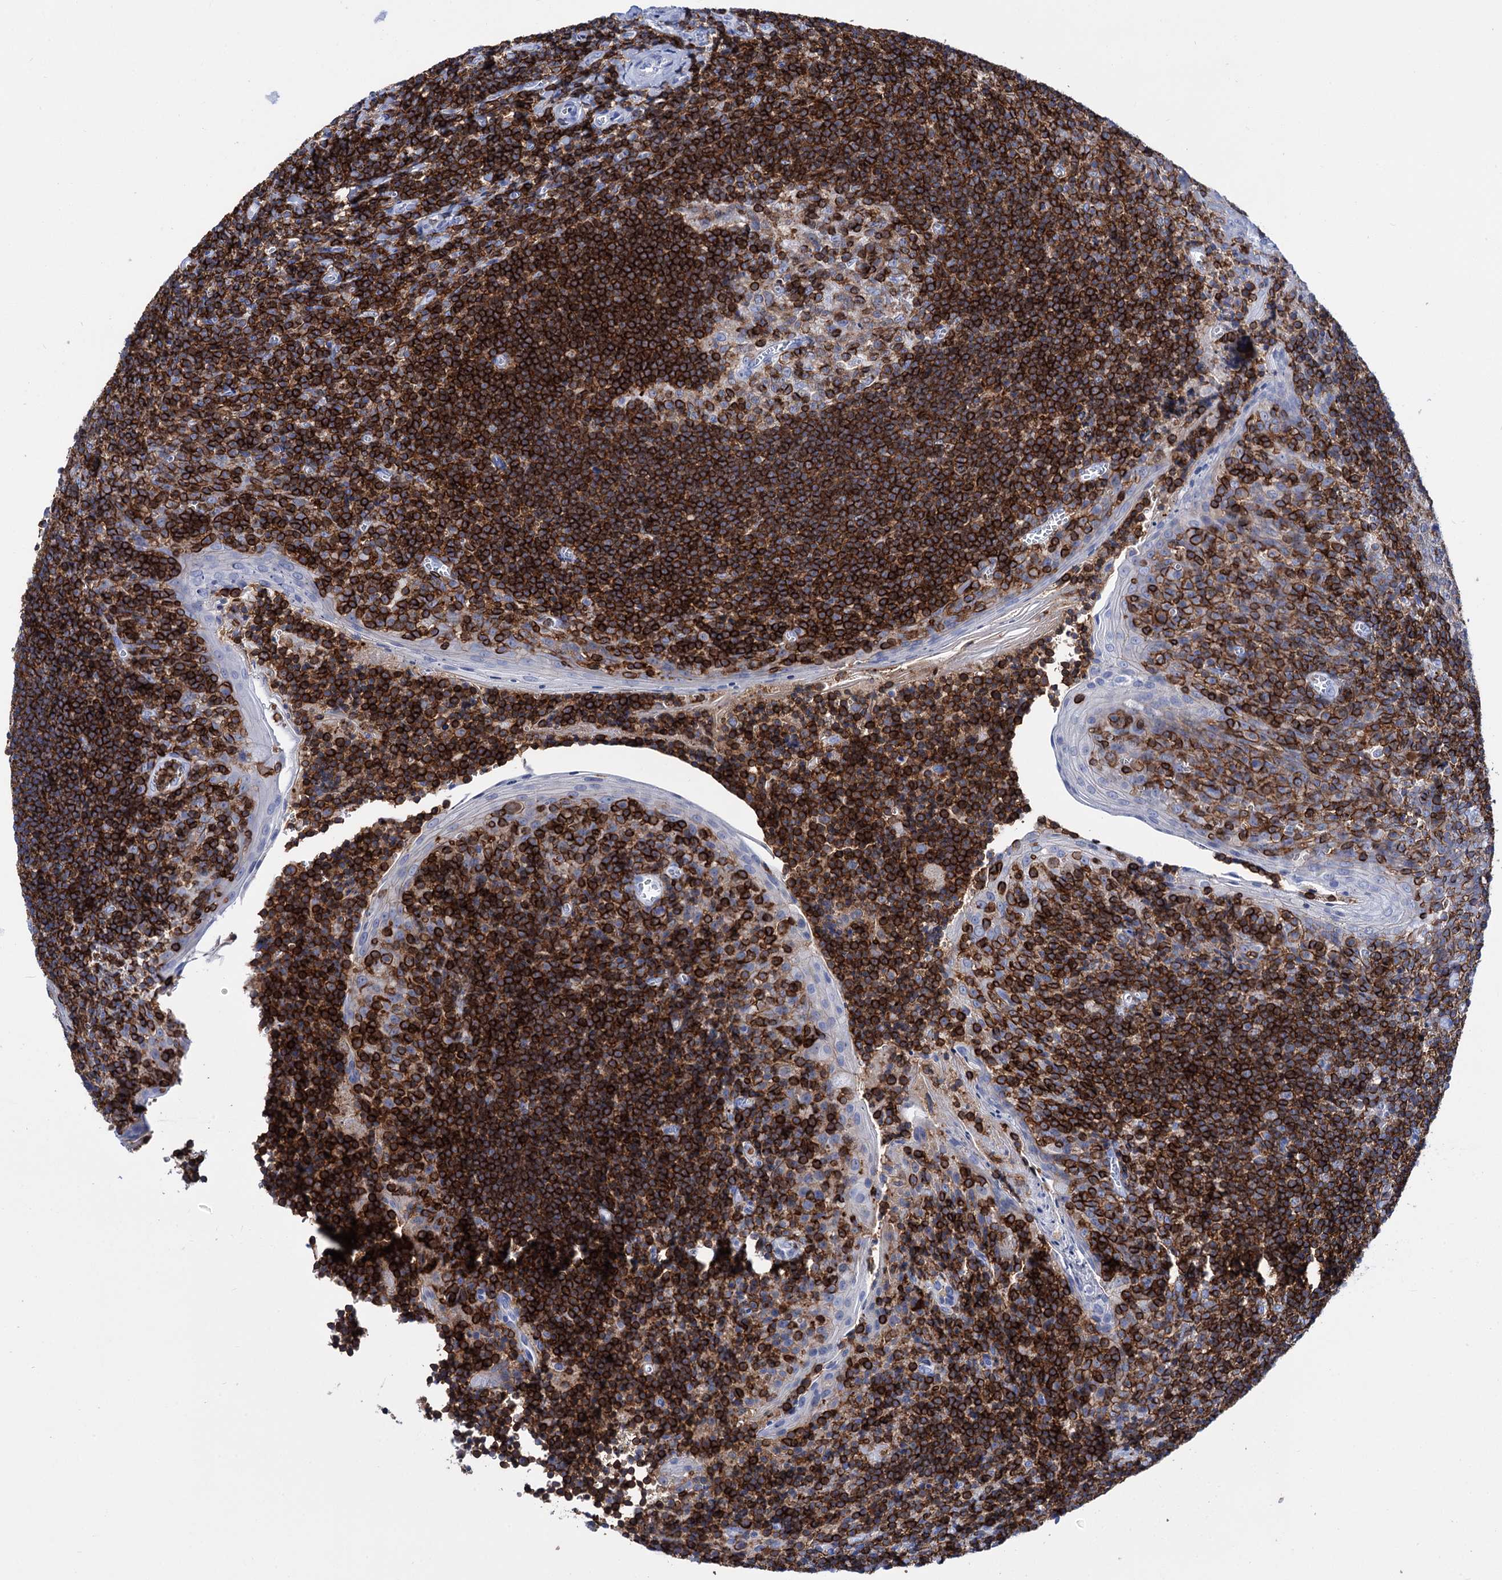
{"staining": {"intensity": "strong", "quantity": "25%-75%", "location": "cytoplasmic/membranous"}, "tissue": "tonsil", "cell_type": "Germinal center cells", "image_type": "normal", "snomed": [{"axis": "morphology", "description": "Normal tissue, NOS"}, {"axis": "topography", "description": "Tonsil"}], "caption": "About 25%-75% of germinal center cells in benign human tonsil display strong cytoplasmic/membranous protein staining as visualized by brown immunohistochemical staining.", "gene": "DEF6", "patient": {"sex": "male", "age": 27}}